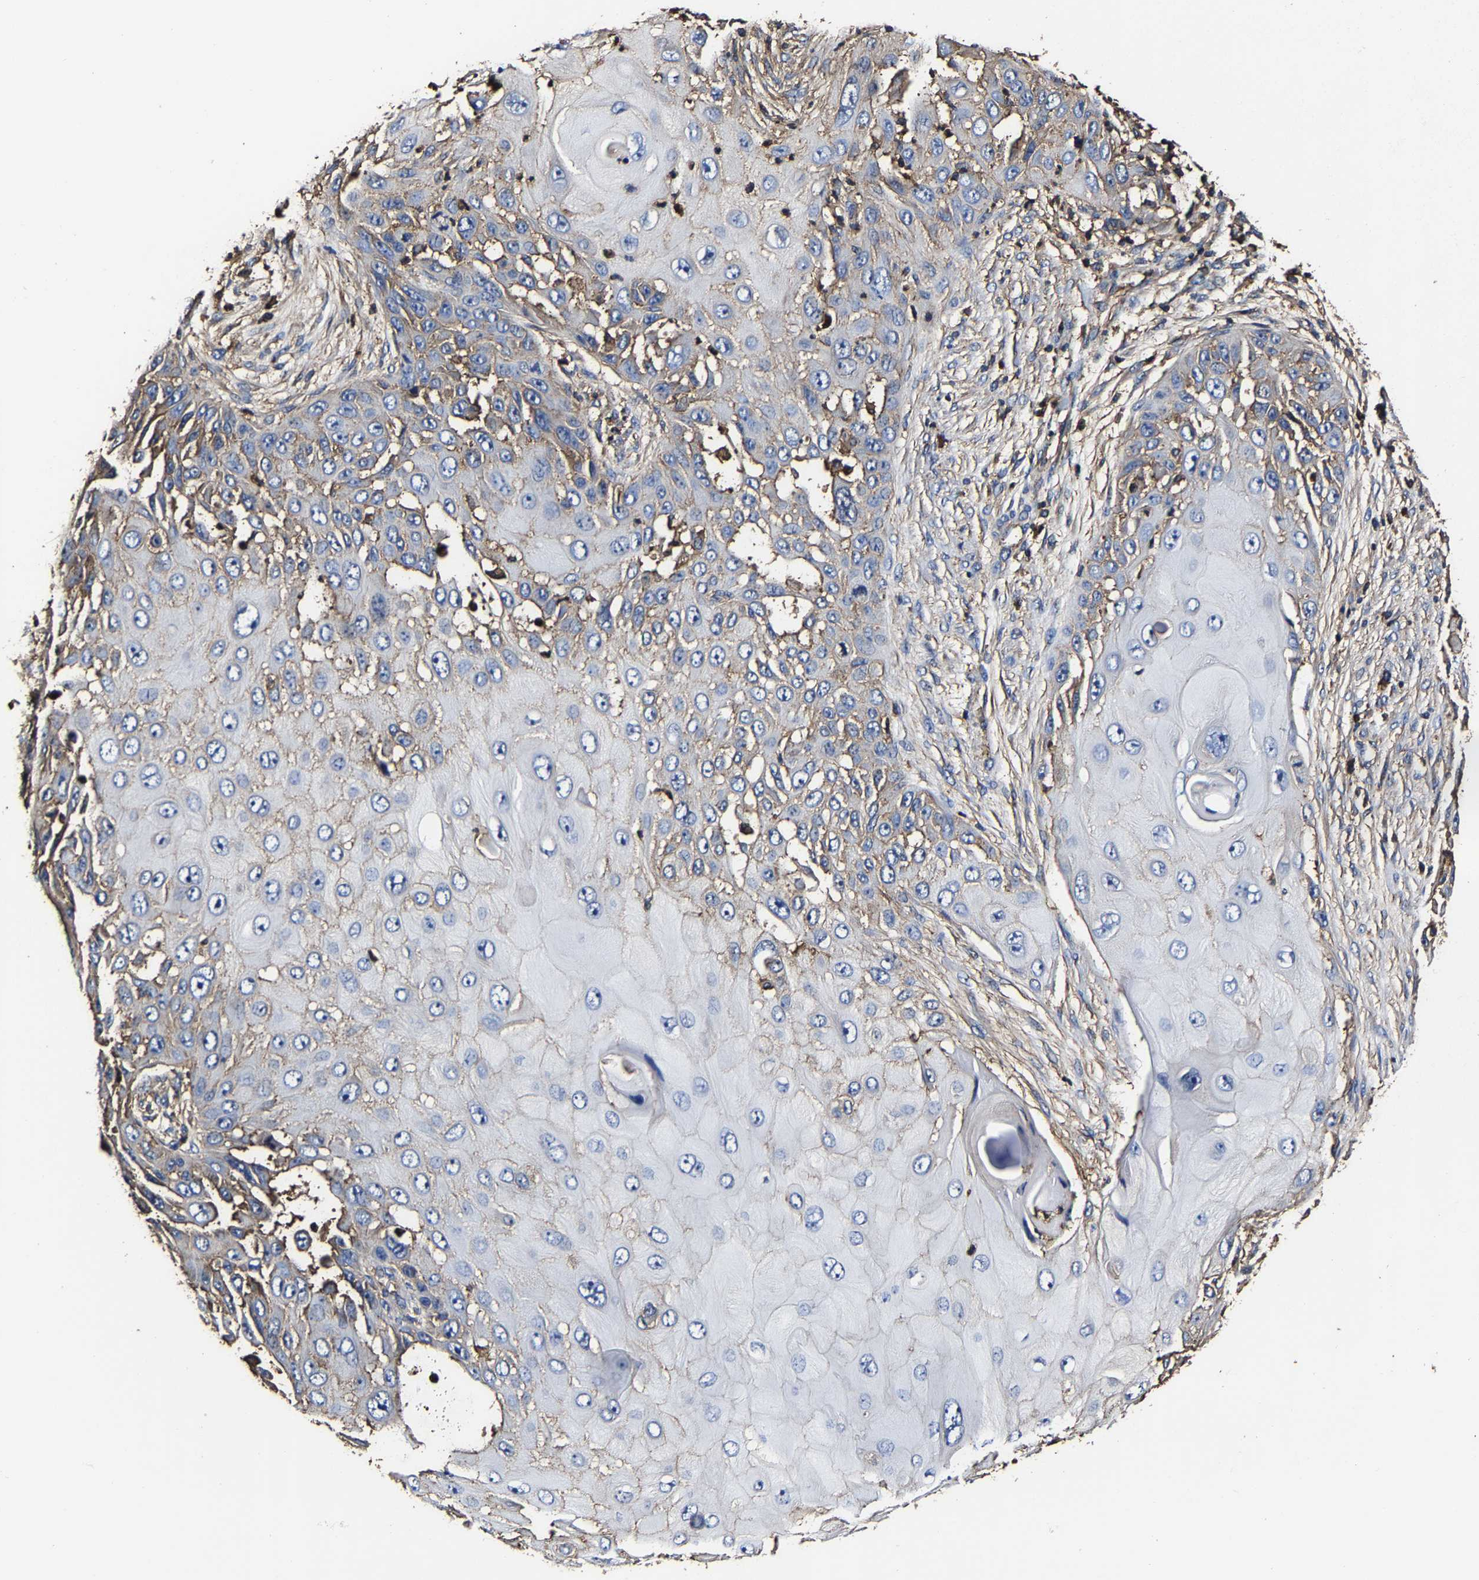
{"staining": {"intensity": "weak", "quantity": "25%-75%", "location": "cytoplasmic/membranous"}, "tissue": "skin cancer", "cell_type": "Tumor cells", "image_type": "cancer", "snomed": [{"axis": "morphology", "description": "Squamous cell carcinoma, NOS"}, {"axis": "topography", "description": "Skin"}], "caption": "Immunohistochemical staining of skin cancer demonstrates low levels of weak cytoplasmic/membranous positivity in approximately 25%-75% of tumor cells.", "gene": "SSH3", "patient": {"sex": "female", "age": 44}}